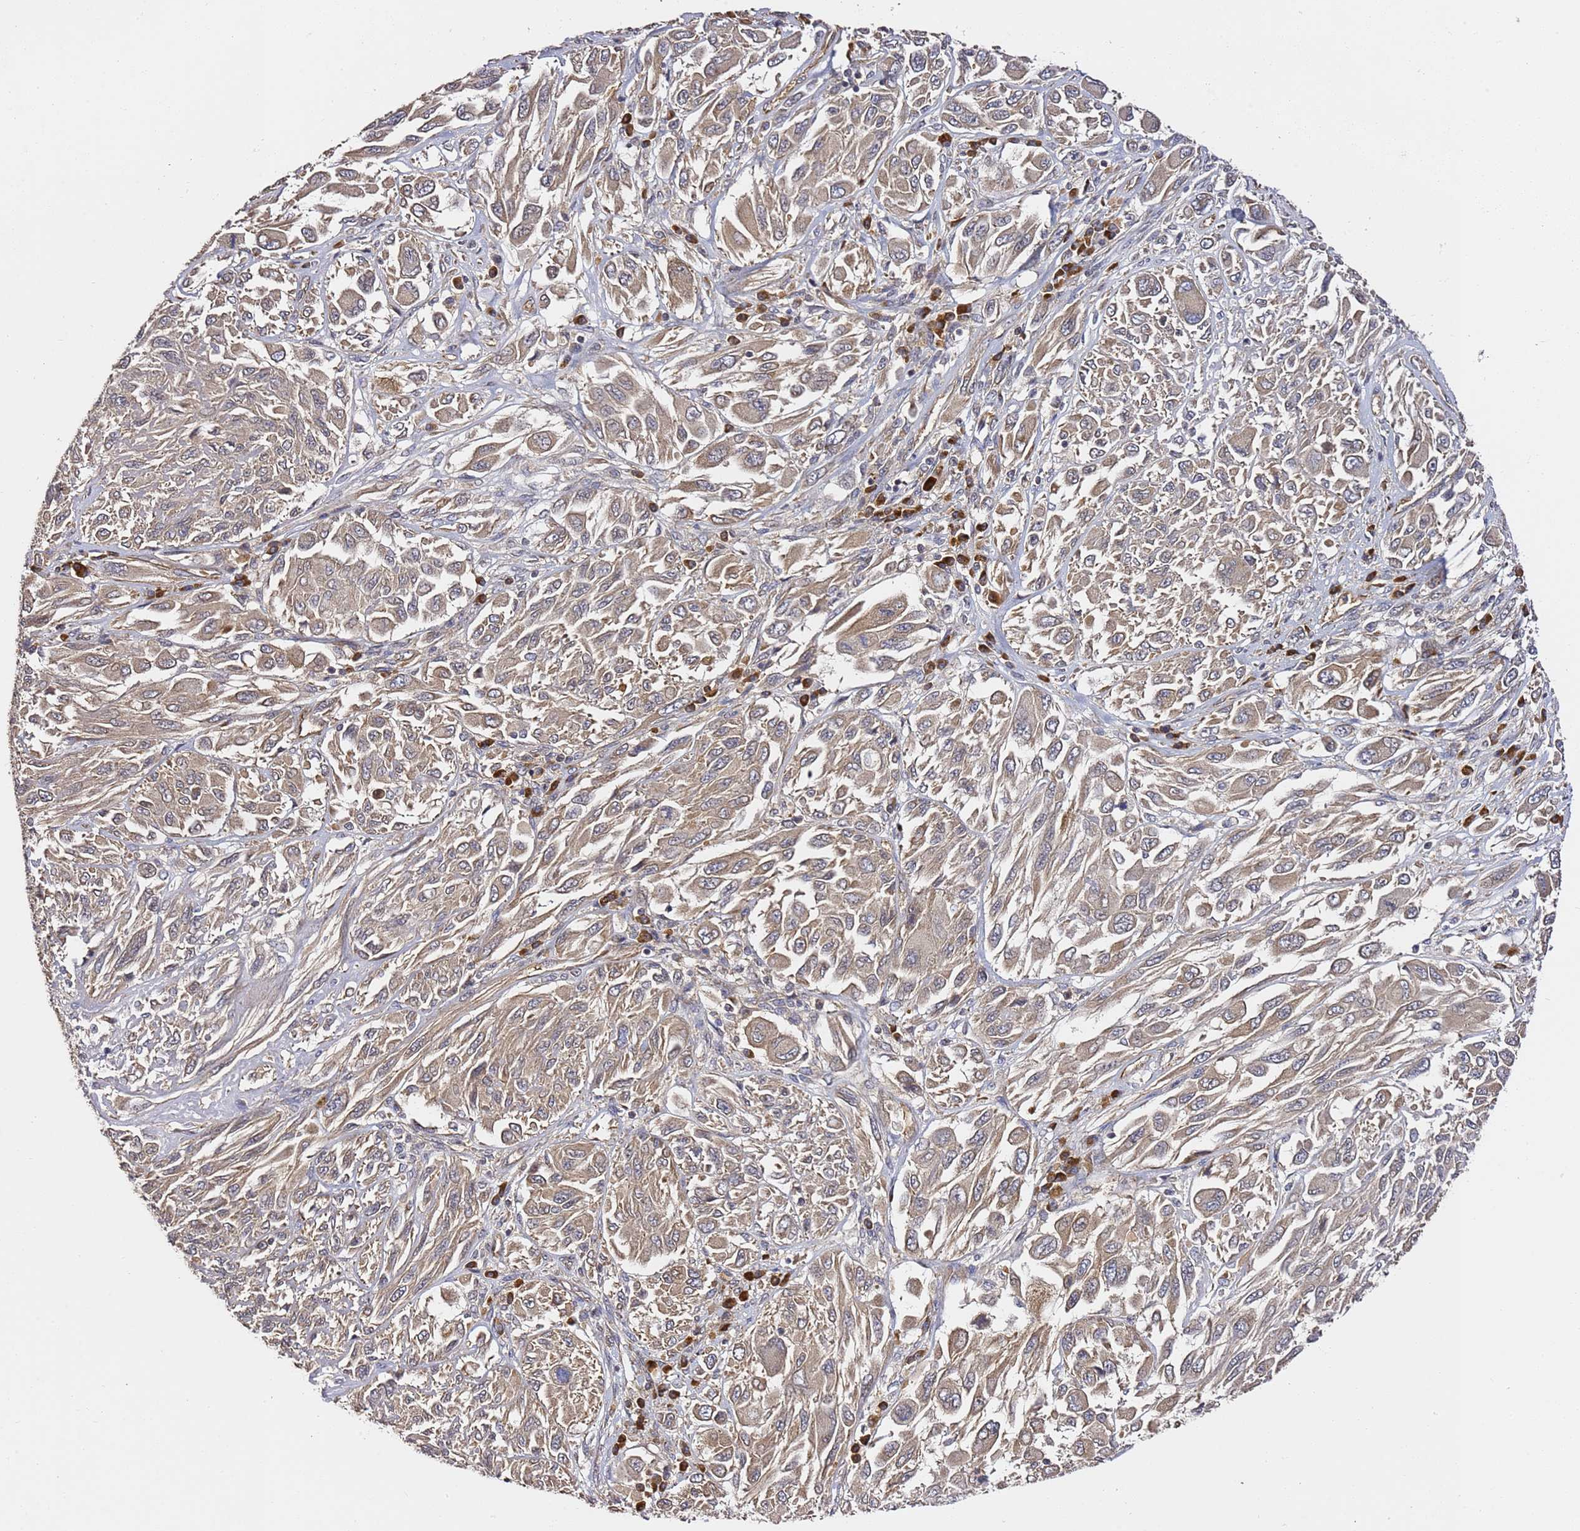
{"staining": {"intensity": "moderate", "quantity": ">75%", "location": "cytoplasmic/membranous"}, "tissue": "melanoma", "cell_type": "Tumor cells", "image_type": "cancer", "snomed": [{"axis": "morphology", "description": "Malignant melanoma, NOS"}, {"axis": "topography", "description": "Skin"}], "caption": "Approximately >75% of tumor cells in melanoma demonstrate moderate cytoplasmic/membranous protein staining as visualized by brown immunohistochemical staining.", "gene": "OSBPL2", "patient": {"sex": "female", "age": 91}}